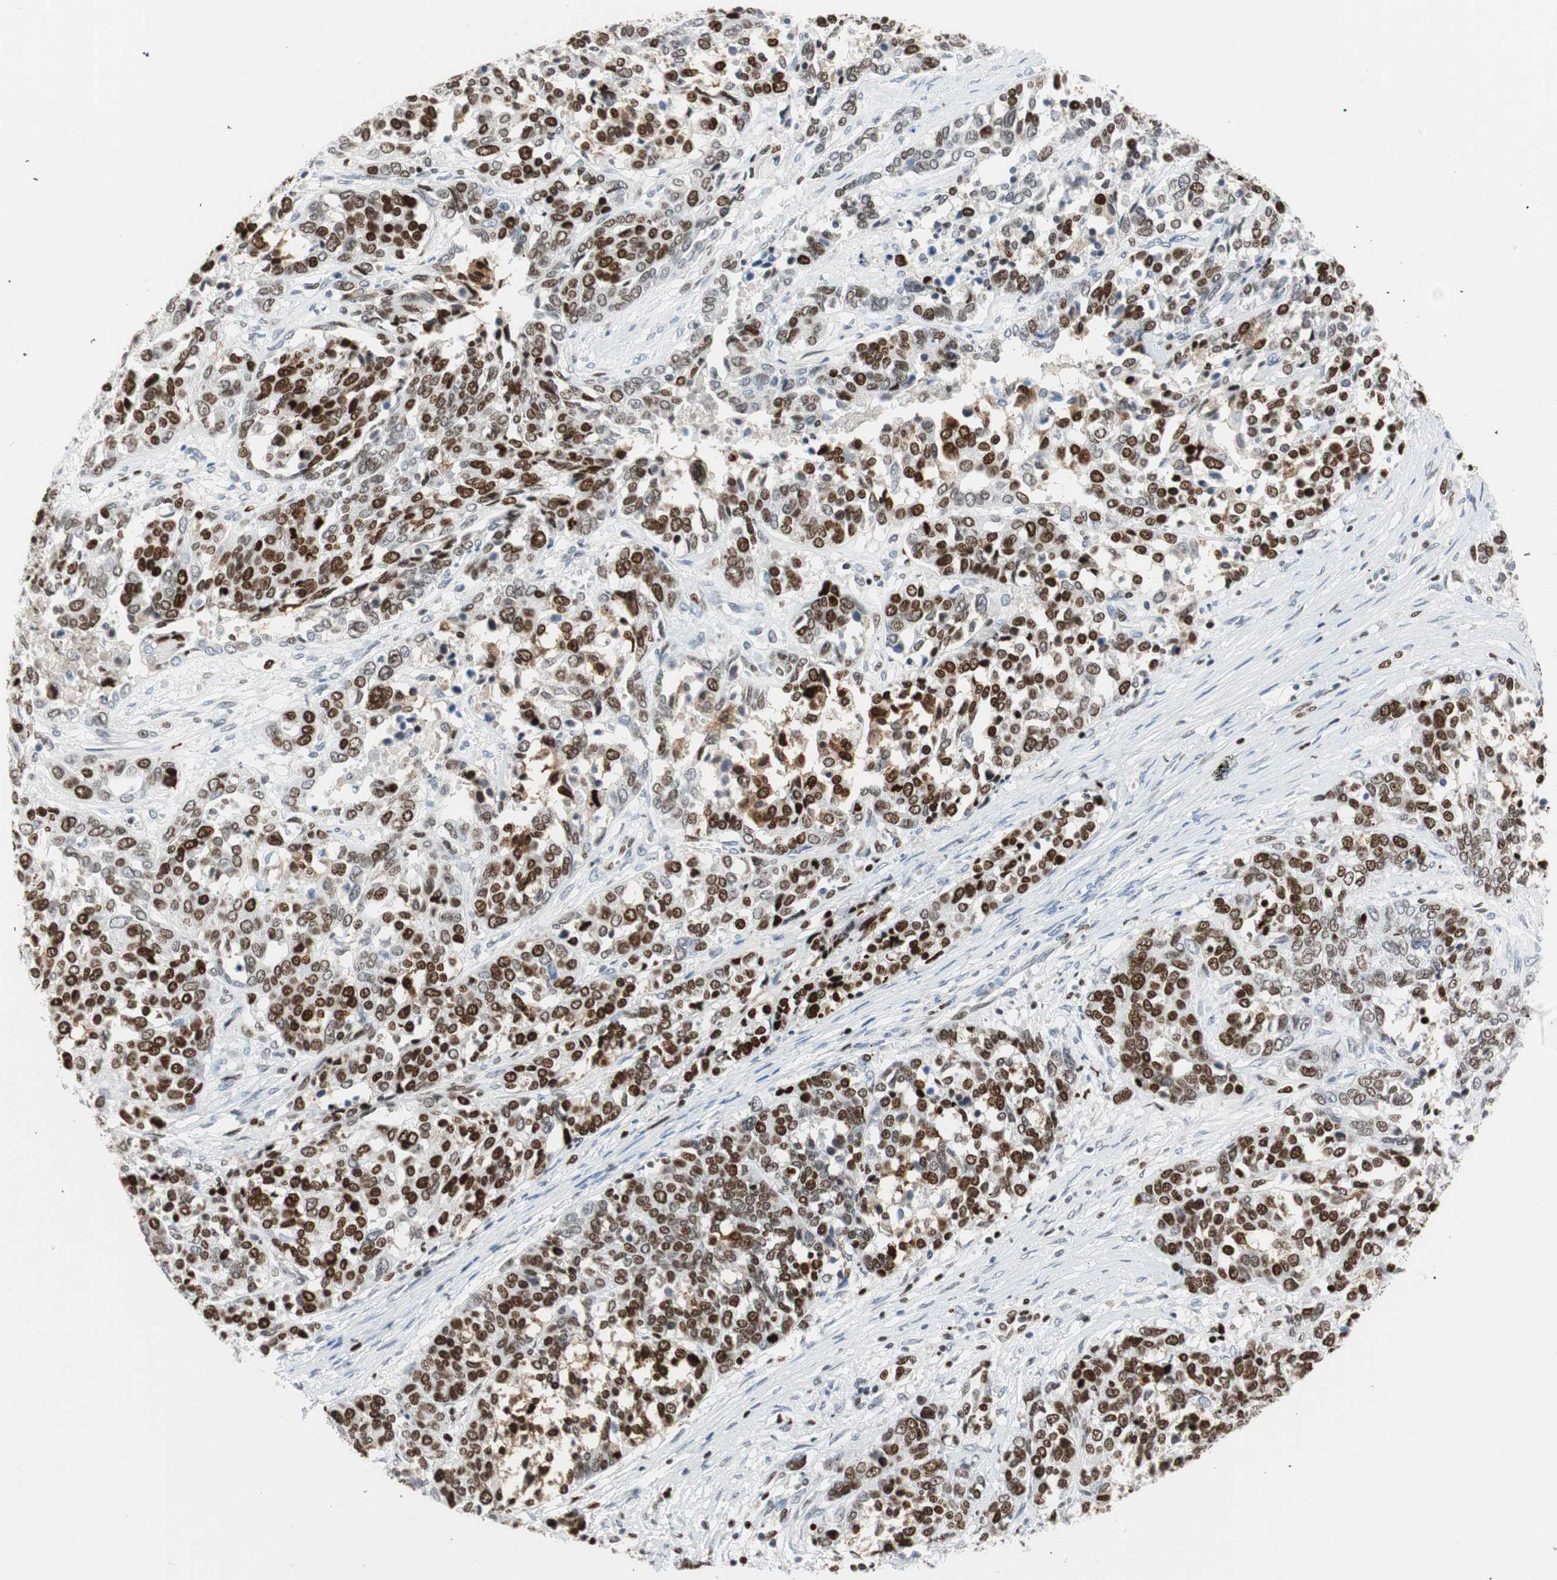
{"staining": {"intensity": "strong", "quantity": "25%-75%", "location": "nuclear"}, "tissue": "ovarian cancer", "cell_type": "Tumor cells", "image_type": "cancer", "snomed": [{"axis": "morphology", "description": "Cystadenocarcinoma, serous, NOS"}, {"axis": "topography", "description": "Ovary"}], "caption": "About 25%-75% of tumor cells in serous cystadenocarcinoma (ovarian) reveal strong nuclear protein expression as visualized by brown immunohistochemical staining.", "gene": "EZH2", "patient": {"sex": "female", "age": 44}}